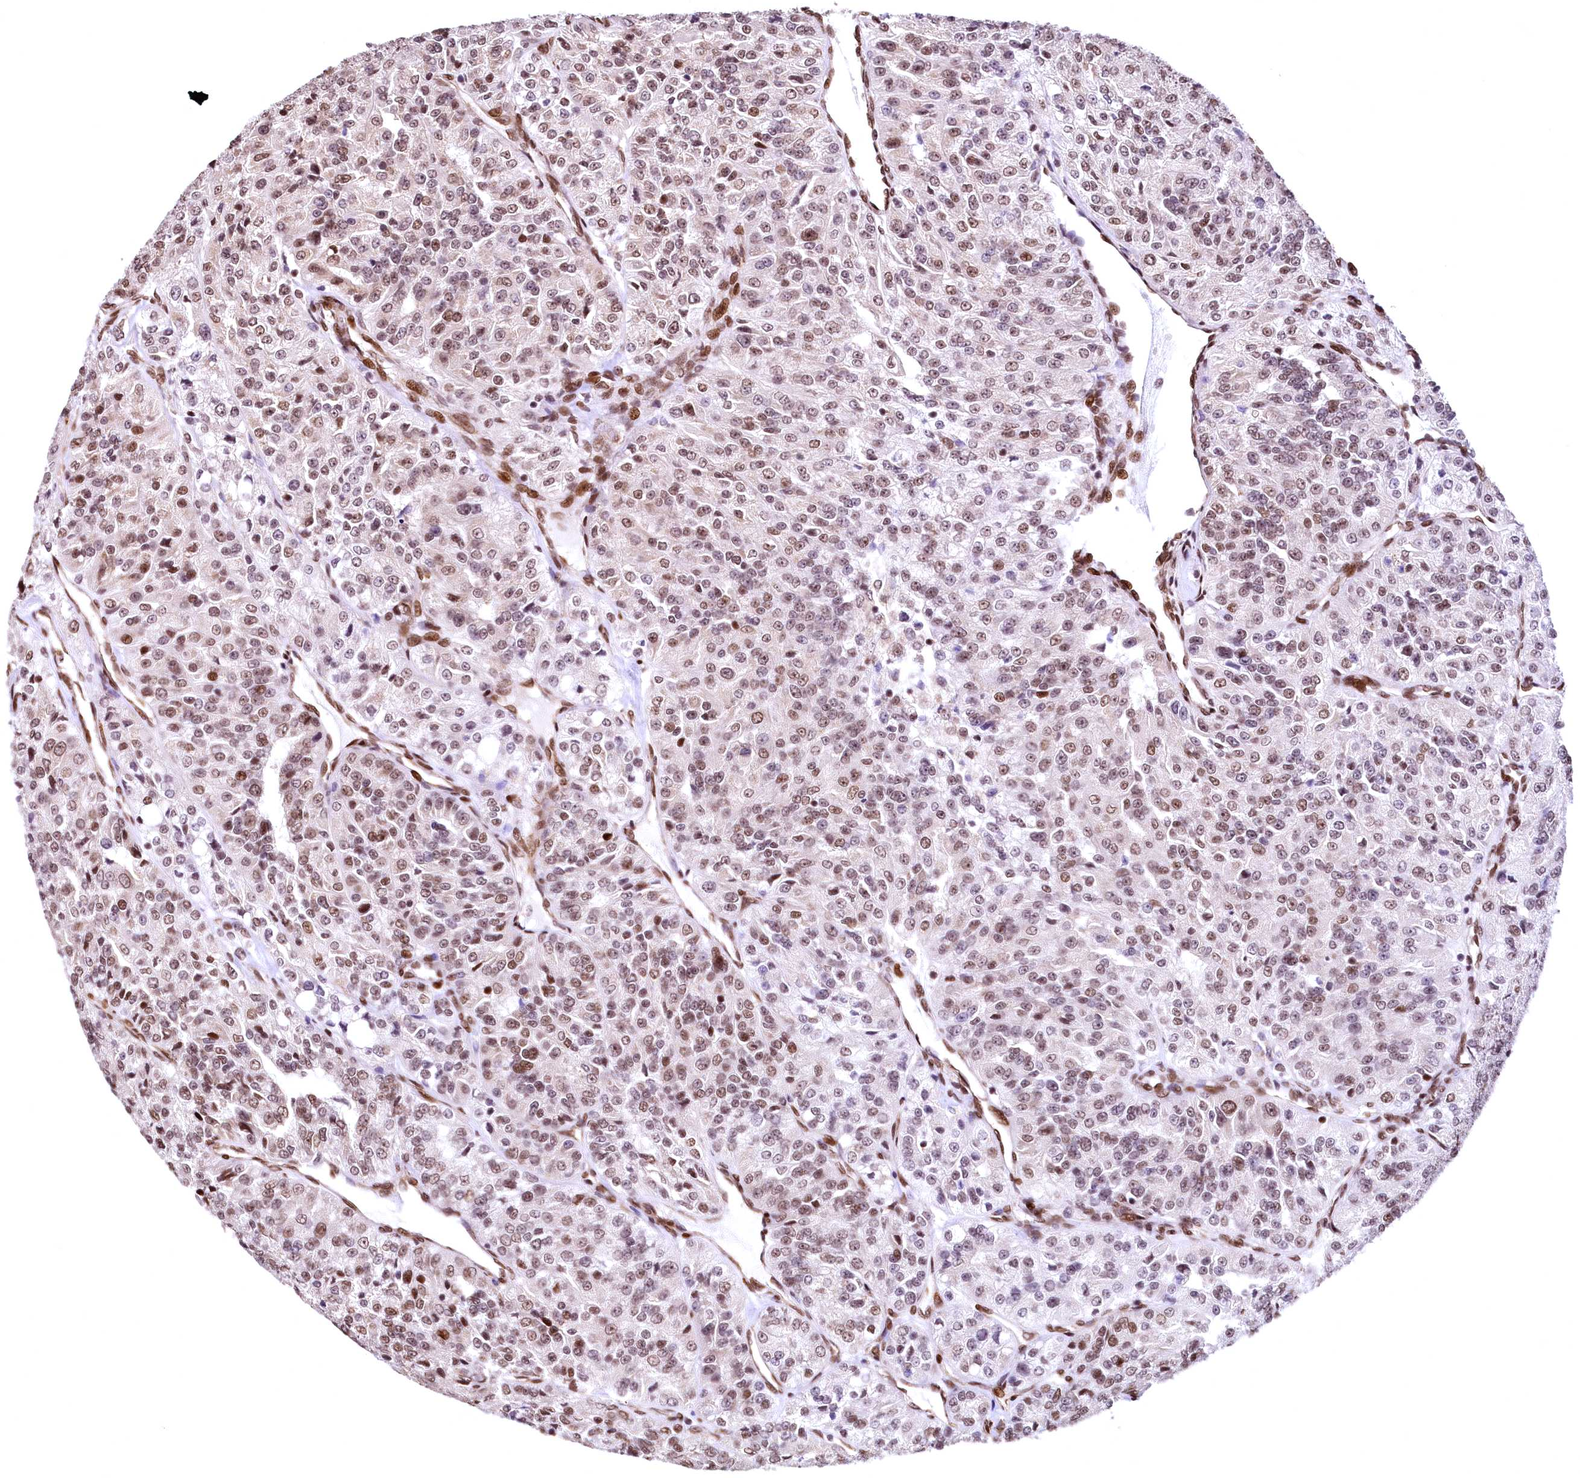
{"staining": {"intensity": "moderate", "quantity": "<25%", "location": "nuclear"}, "tissue": "renal cancer", "cell_type": "Tumor cells", "image_type": "cancer", "snomed": [{"axis": "morphology", "description": "Adenocarcinoma, NOS"}, {"axis": "topography", "description": "Kidney"}], "caption": "Protein staining of renal adenocarcinoma tissue displays moderate nuclear positivity in about <25% of tumor cells.", "gene": "PDS5B", "patient": {"sex": "female", "age": 63}}